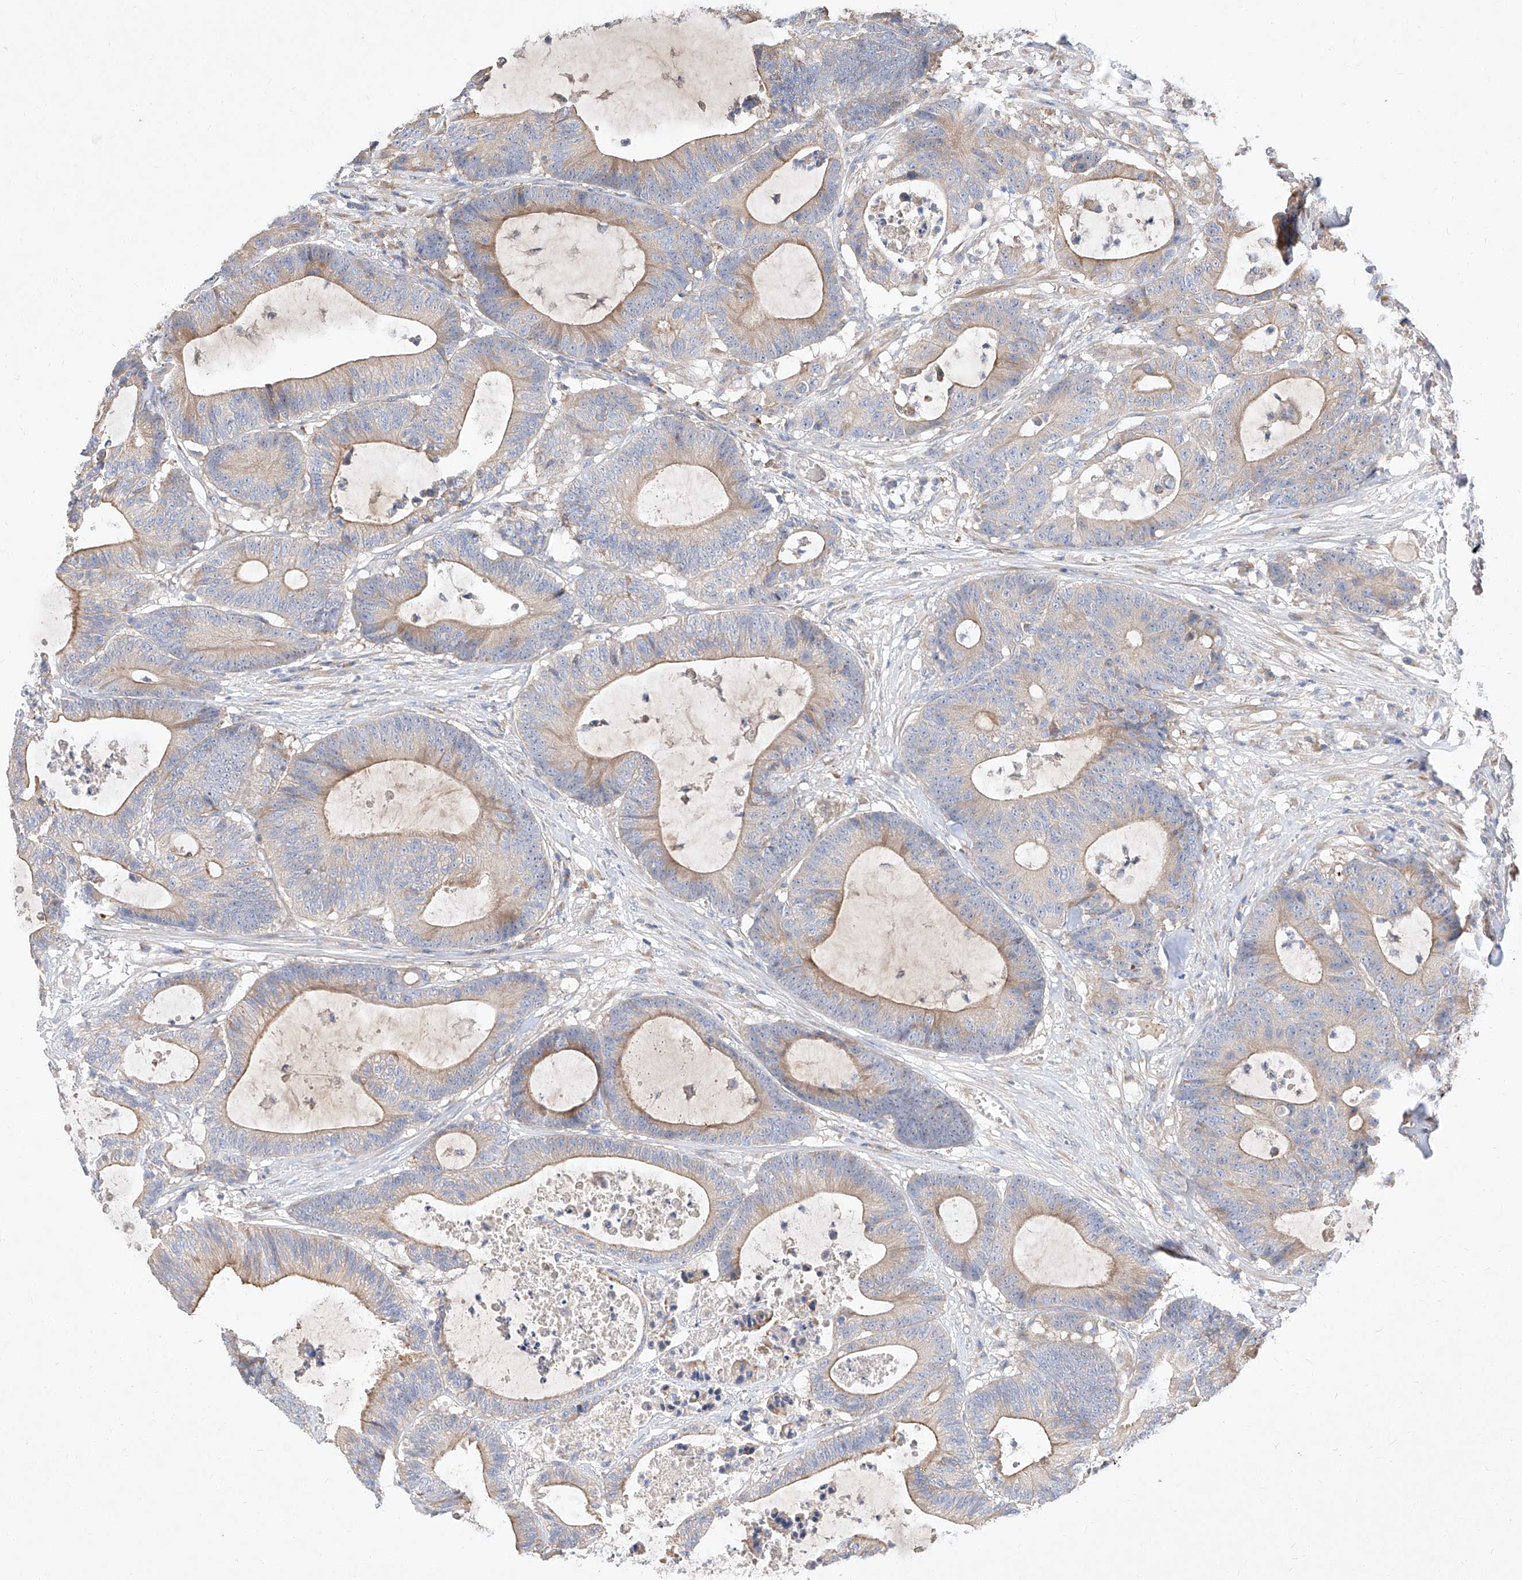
{"staining": {"intensity": "moderate", "quantity": "25%-75%", "location": "cytoplasmic/membranous"}, "tissue": "colorectal cancer", "cell_type": "Tumor cells", "image_type": "cancer", "snomed": [{"axis": "morphology", "description": "Adenocarcinoma, NOS"}, {"axis": "topography", "description": "Colon"}], "caption": "Brown immunohistochemical staining in colorectal cancer shows moderate cytoplasmic/membranous positivity in approximately 25%-75% of tumor cells.", "gene": "DIRAS3", "patient": {"sex": "female", "age": 84}}